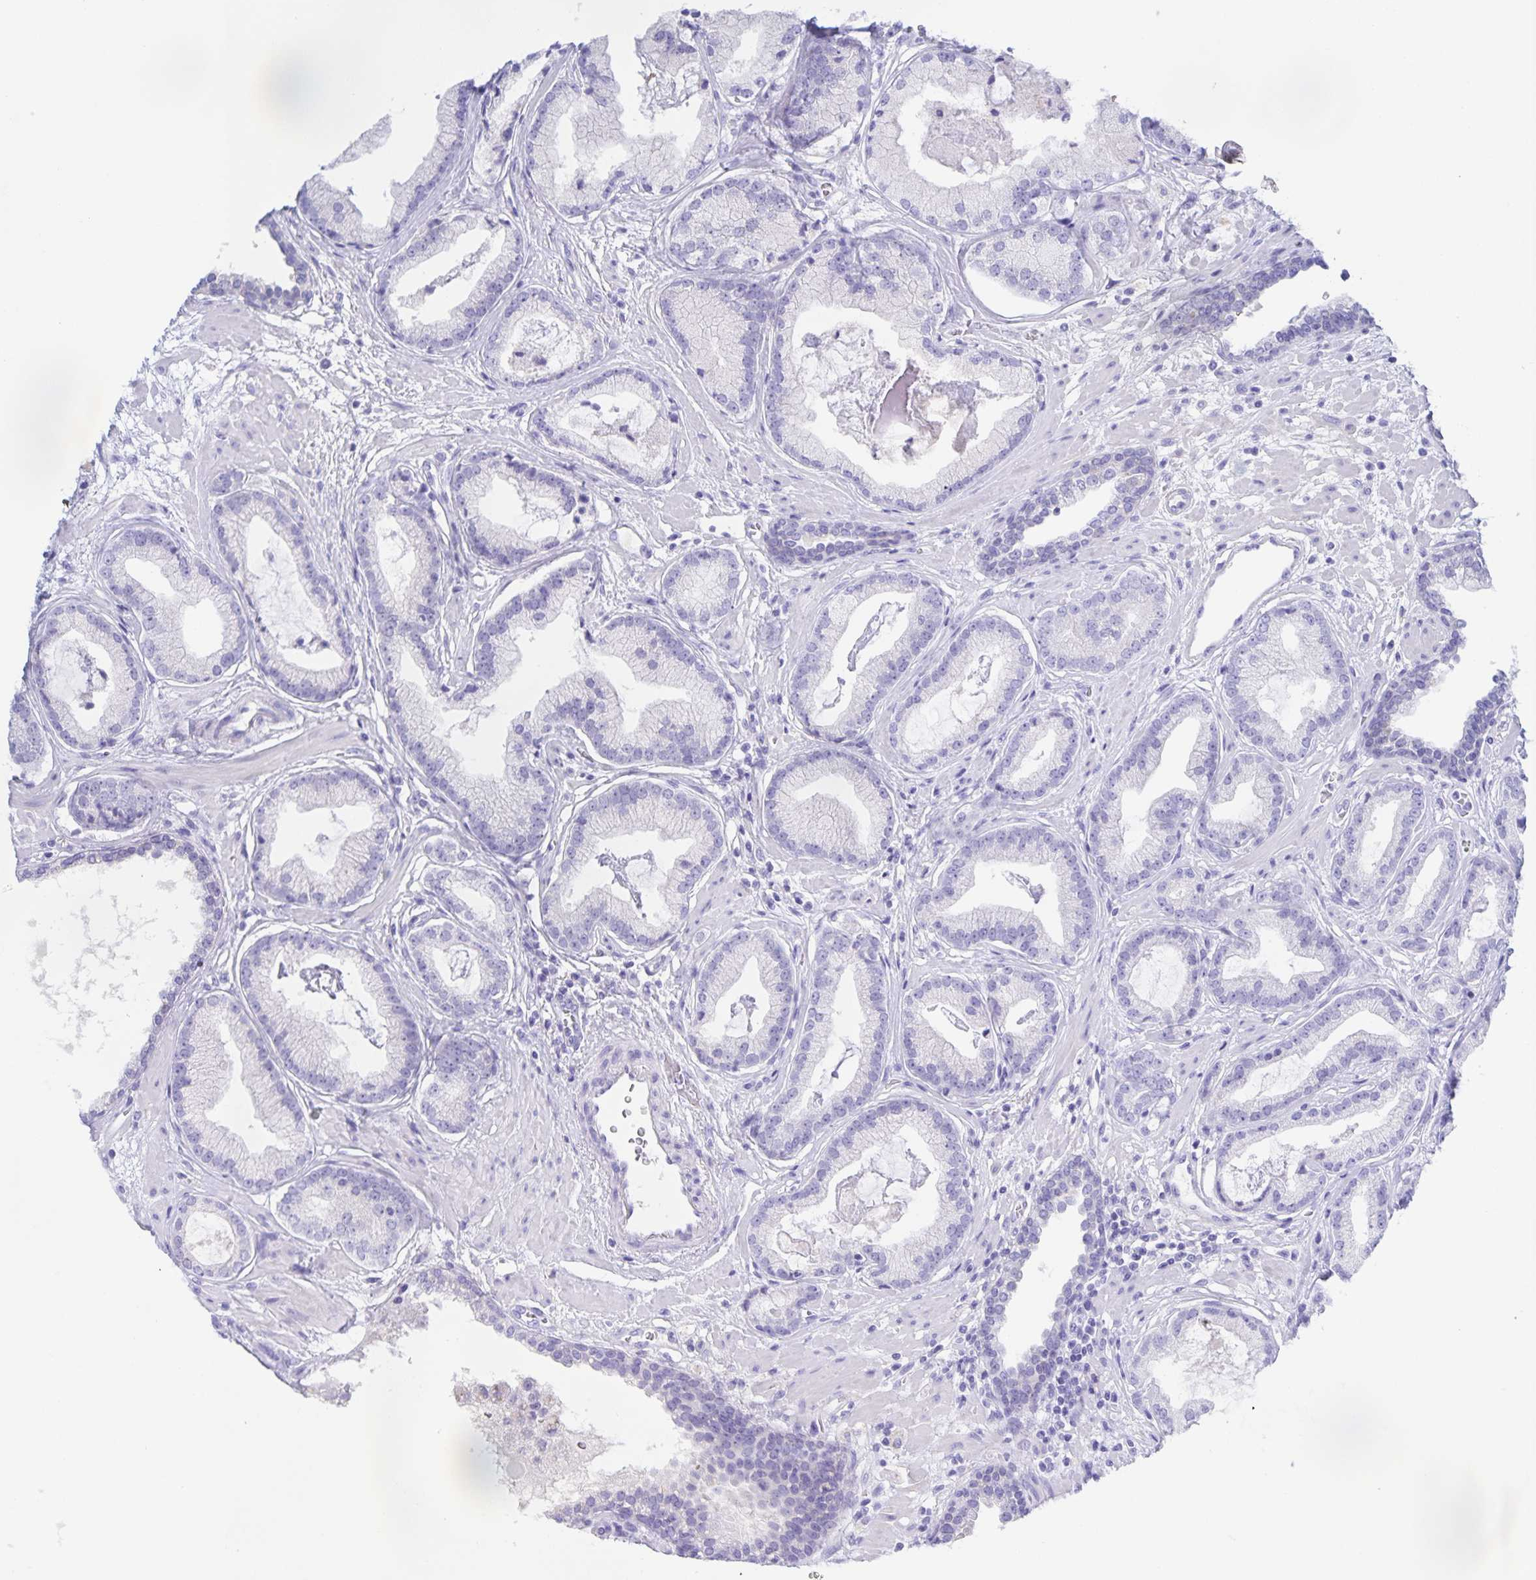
{"staining": {"intensity": "negative", "quantity": "none", "location": "none"}, "tissue": "prostate cancer", "cell_type": "Tumor cells", "image_type": "cancer", "snomed": [{"axis": "morphology", "description": "Adenocarcinoma, Low grade"}, {"axis": "topography", "description": "Prostate"}], "caption": "IHC photomicrograph of prostate cancer stained for a protein (brown), which displays no expression in tumor cells. Nuclei are stained in blue.", "gene": "CATSPER4", "patient": {"sex": "male", "age": 62}}